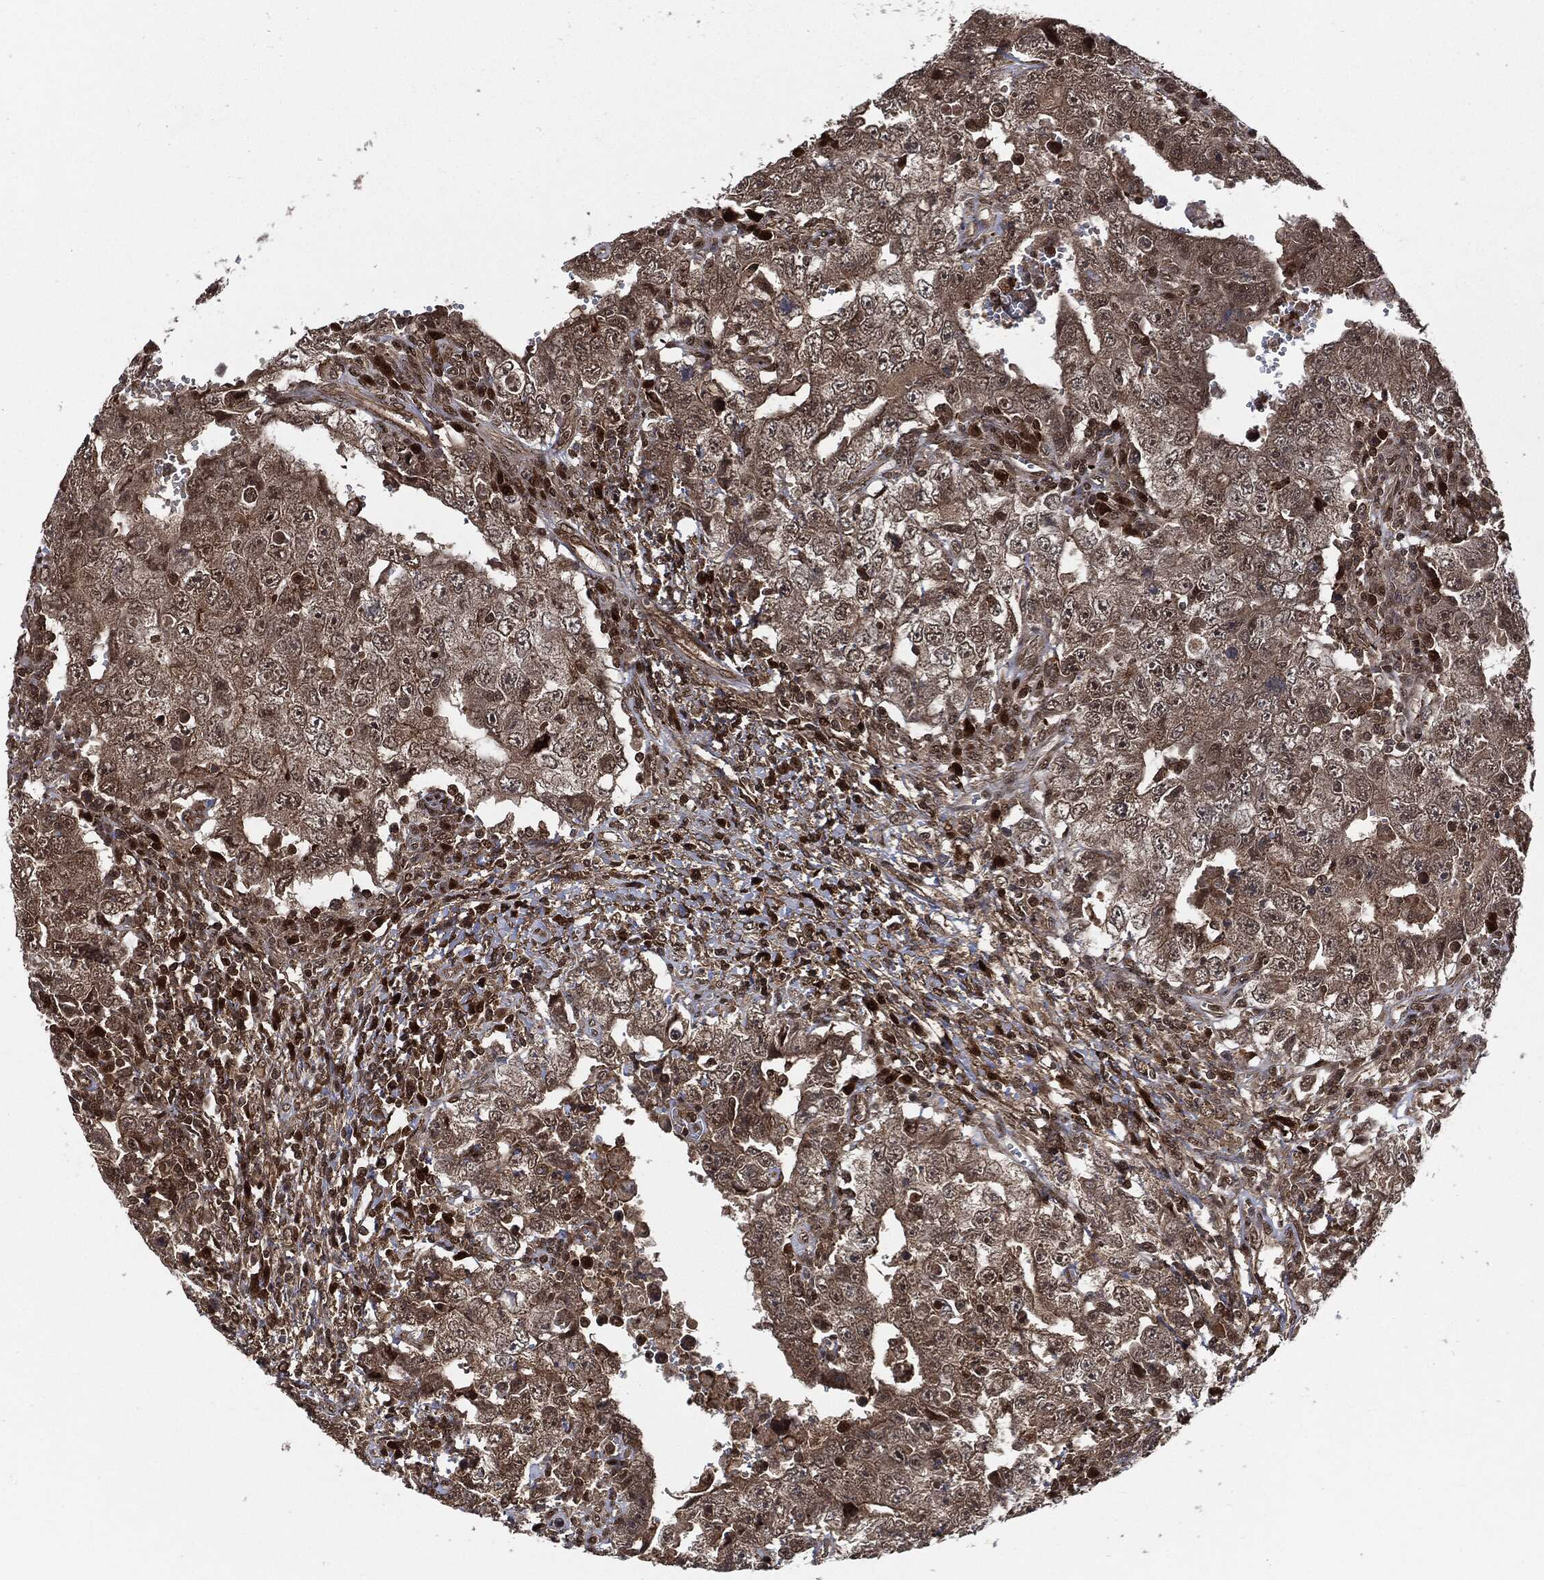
{"staining": {"intensity": "weak", "quantity": "25%-75%", "location": "cytoplasmic/membranous"}, "tissue": "testis cancer", "cell_type": "Tumor cells", "image_type": "cancer", "snomed": [{"axis": "morphology", "description": "Carcinoma, Embryonal, NOS"}, {"axis": "topography", "description": "Testis"}], "caption": "Immunohistochemical staining of human embryonal carcinoma (testis) reveals low levels of weak cytoplasmic/membranous protein positivity in about 25%-75% of tumor cells.", "gene": "CUTA", "patient": {"sex": "male", "age": 26}}